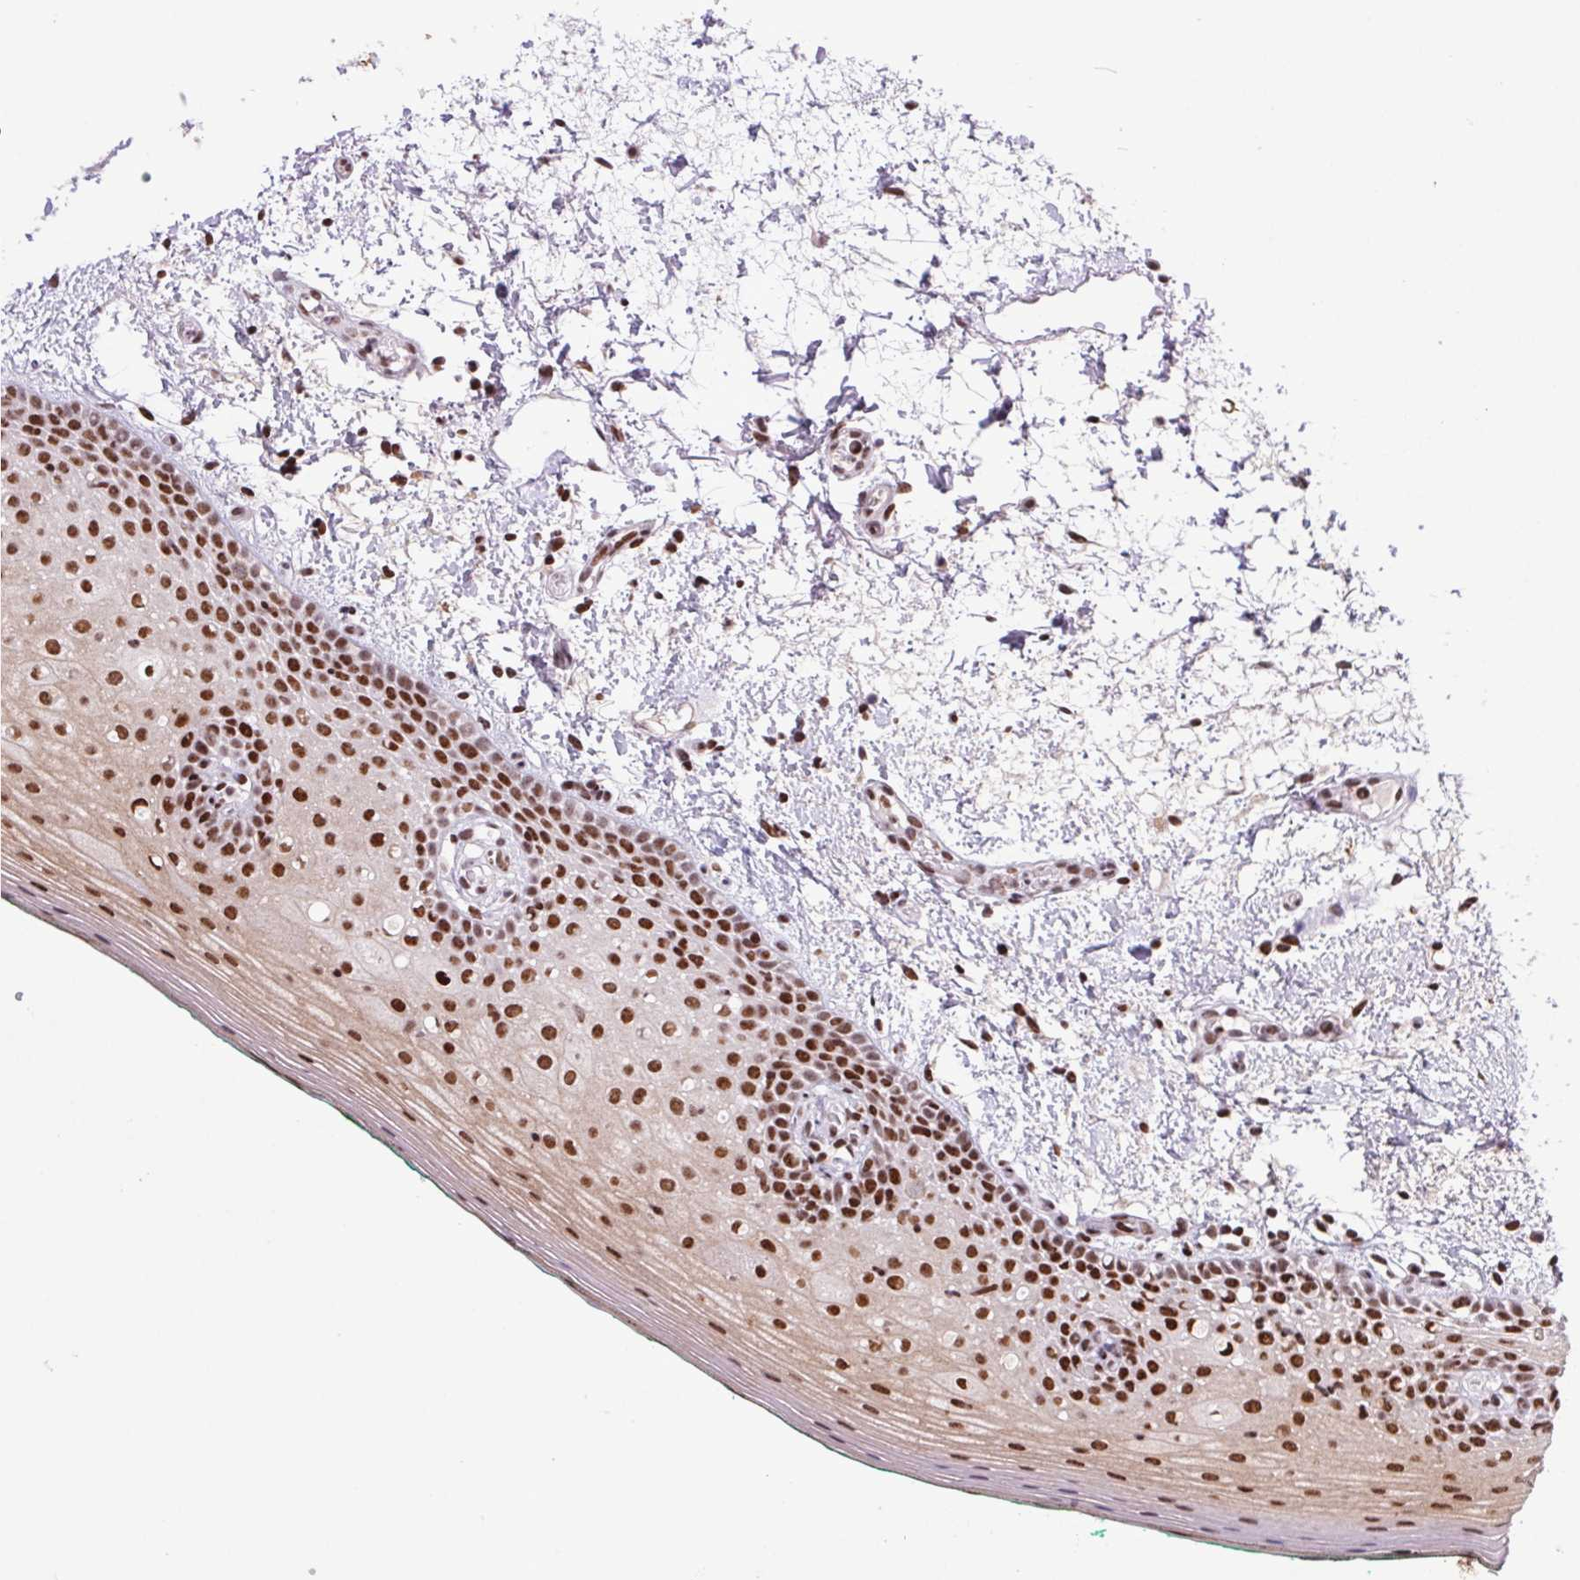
{"staining": {"intensity": "strong", "quantity": ">75%", "location": "nuclear"}, "tissue": "oral mucosa", "cell_type": "Squamous epithelial cells", "image_type": "normal", "snomed": [{"axis": "morphology", "description": "Normal tissue, NOS"}, {"axis": "topography", "description": "Oral tissue"}], "caption": "Oral mucosa stained with immunohistochemistry (IHC) exhibits strong nuclear expression in approximately >75% of squamous epithelial cells.", "gene": "LDLRAD4", "patient": {"sex": "female", "age": 83}}